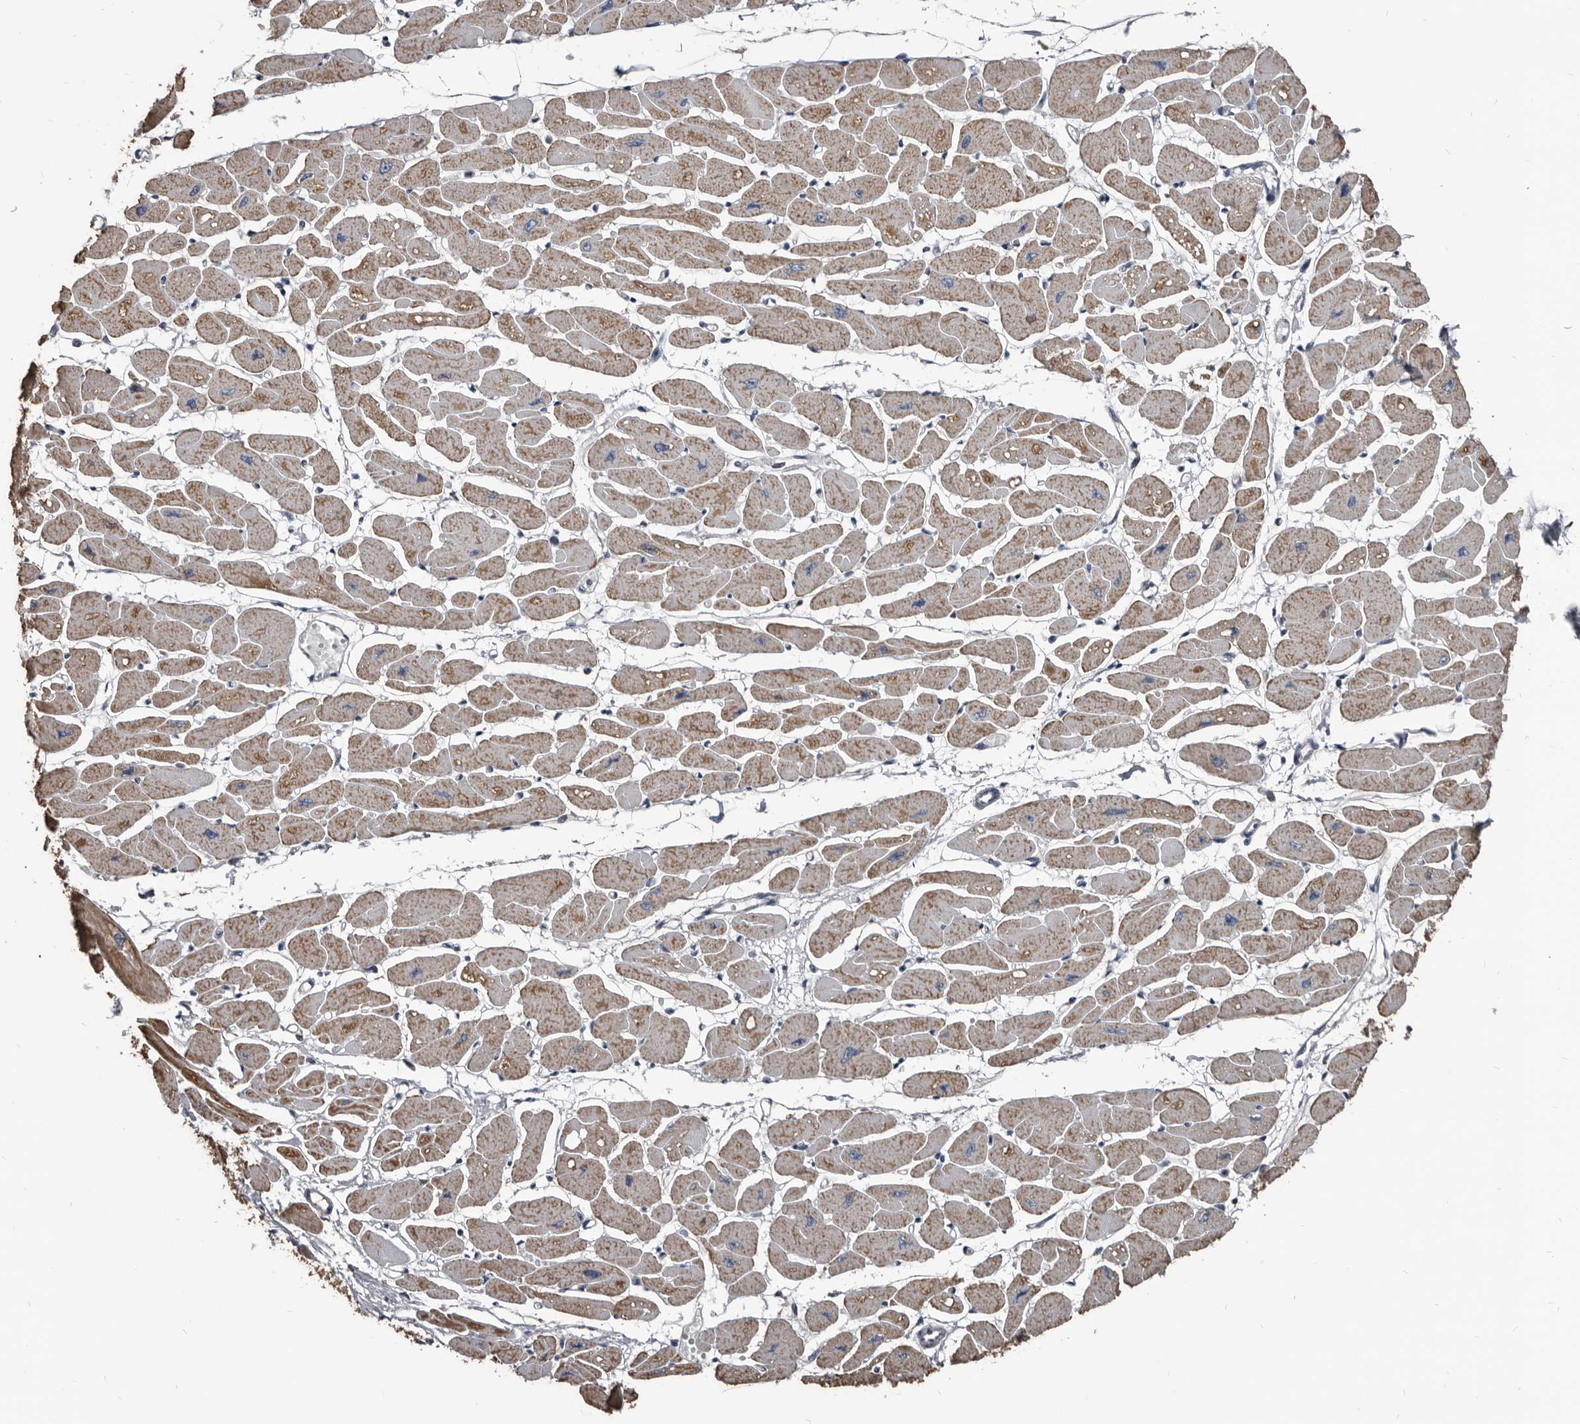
{"staining": {"intensity": "moderate", "quantity": ">75%", "location": "cytoplasmic/membranous"}, "tissue": "heart muscle", "cell_type": "Cardiomyocytes", "image_type": "normal", "snomed": [{"axis": "morphology", "description": "Normal tissue, NOS"}, {"axis": "topography", "description": "Heart"}], "caption": "A high-resolution histopathology image shows immunohistochemistry (IHC) staining of benign heart muscle, which shows moderate cytoplasmic/membranous staining in about >75% of cardiomyocytes. Using DAB (3,3'-diaminobenzidine) (brown) and hematoxylin (blue) stains, captured at high magnification using brightfield microscopy.", "gene": "GREB1", "patient": {"sex": "female", "age": 54}}